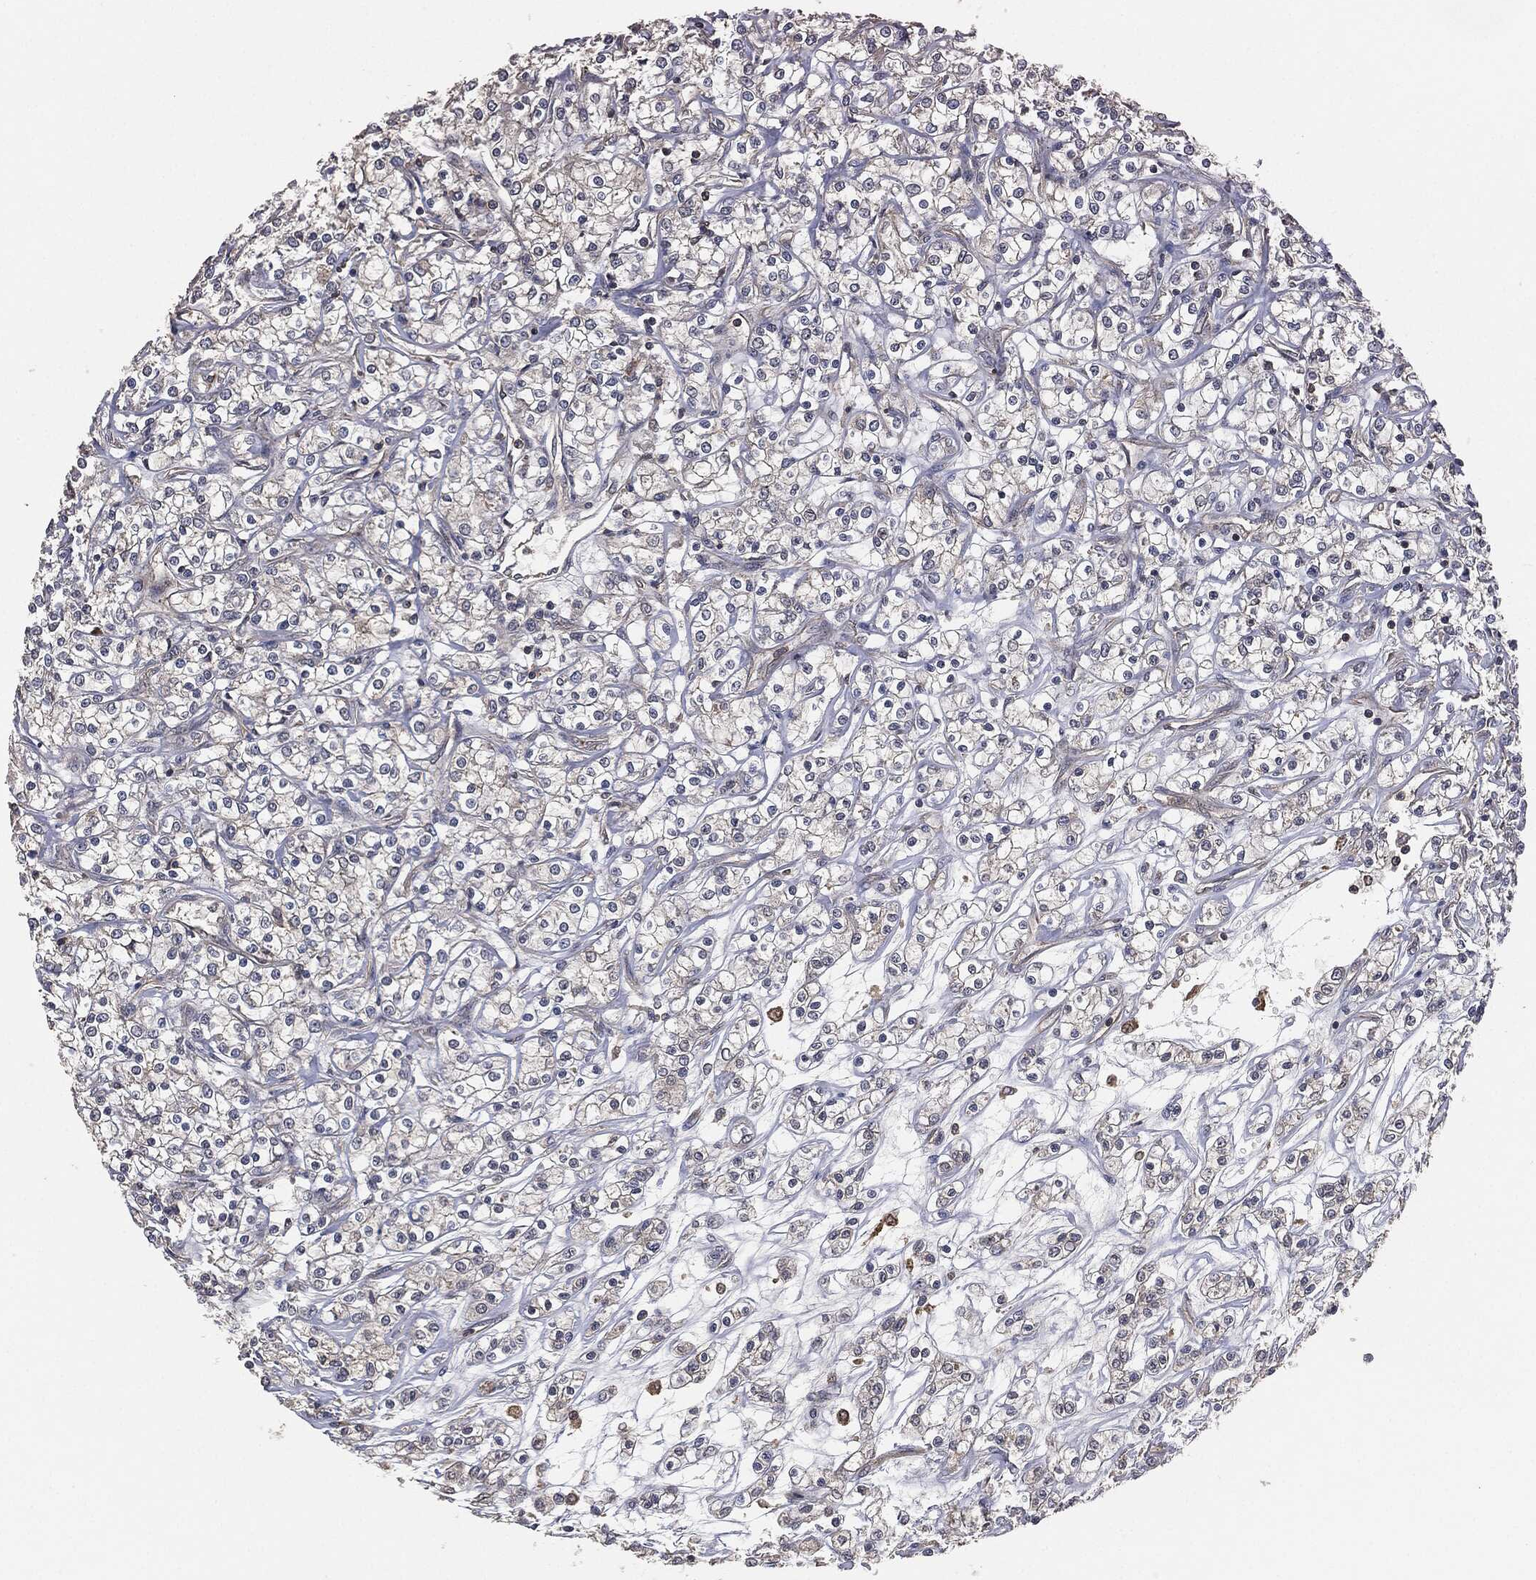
{"staining": {"intensity": "negative", "quantity": "none", "location": "none"}, "tissue": "renal cancer", "cell_type": "Tumor cells", "image_type": "cancer", "snomed": [{"axis": "morphology", "description": "Adenocarcinoma, NOS"}, {"axis": "topography", "description": "Kidney"}], "caption": "IHC of human renal cancer (adenocarcinoma) demonstrates no expression in tumor cells. (IHC, brightfield microscopy, high magnification).", "gene": "ERBIN", "patient": {"sex": "female", "age": 59}}